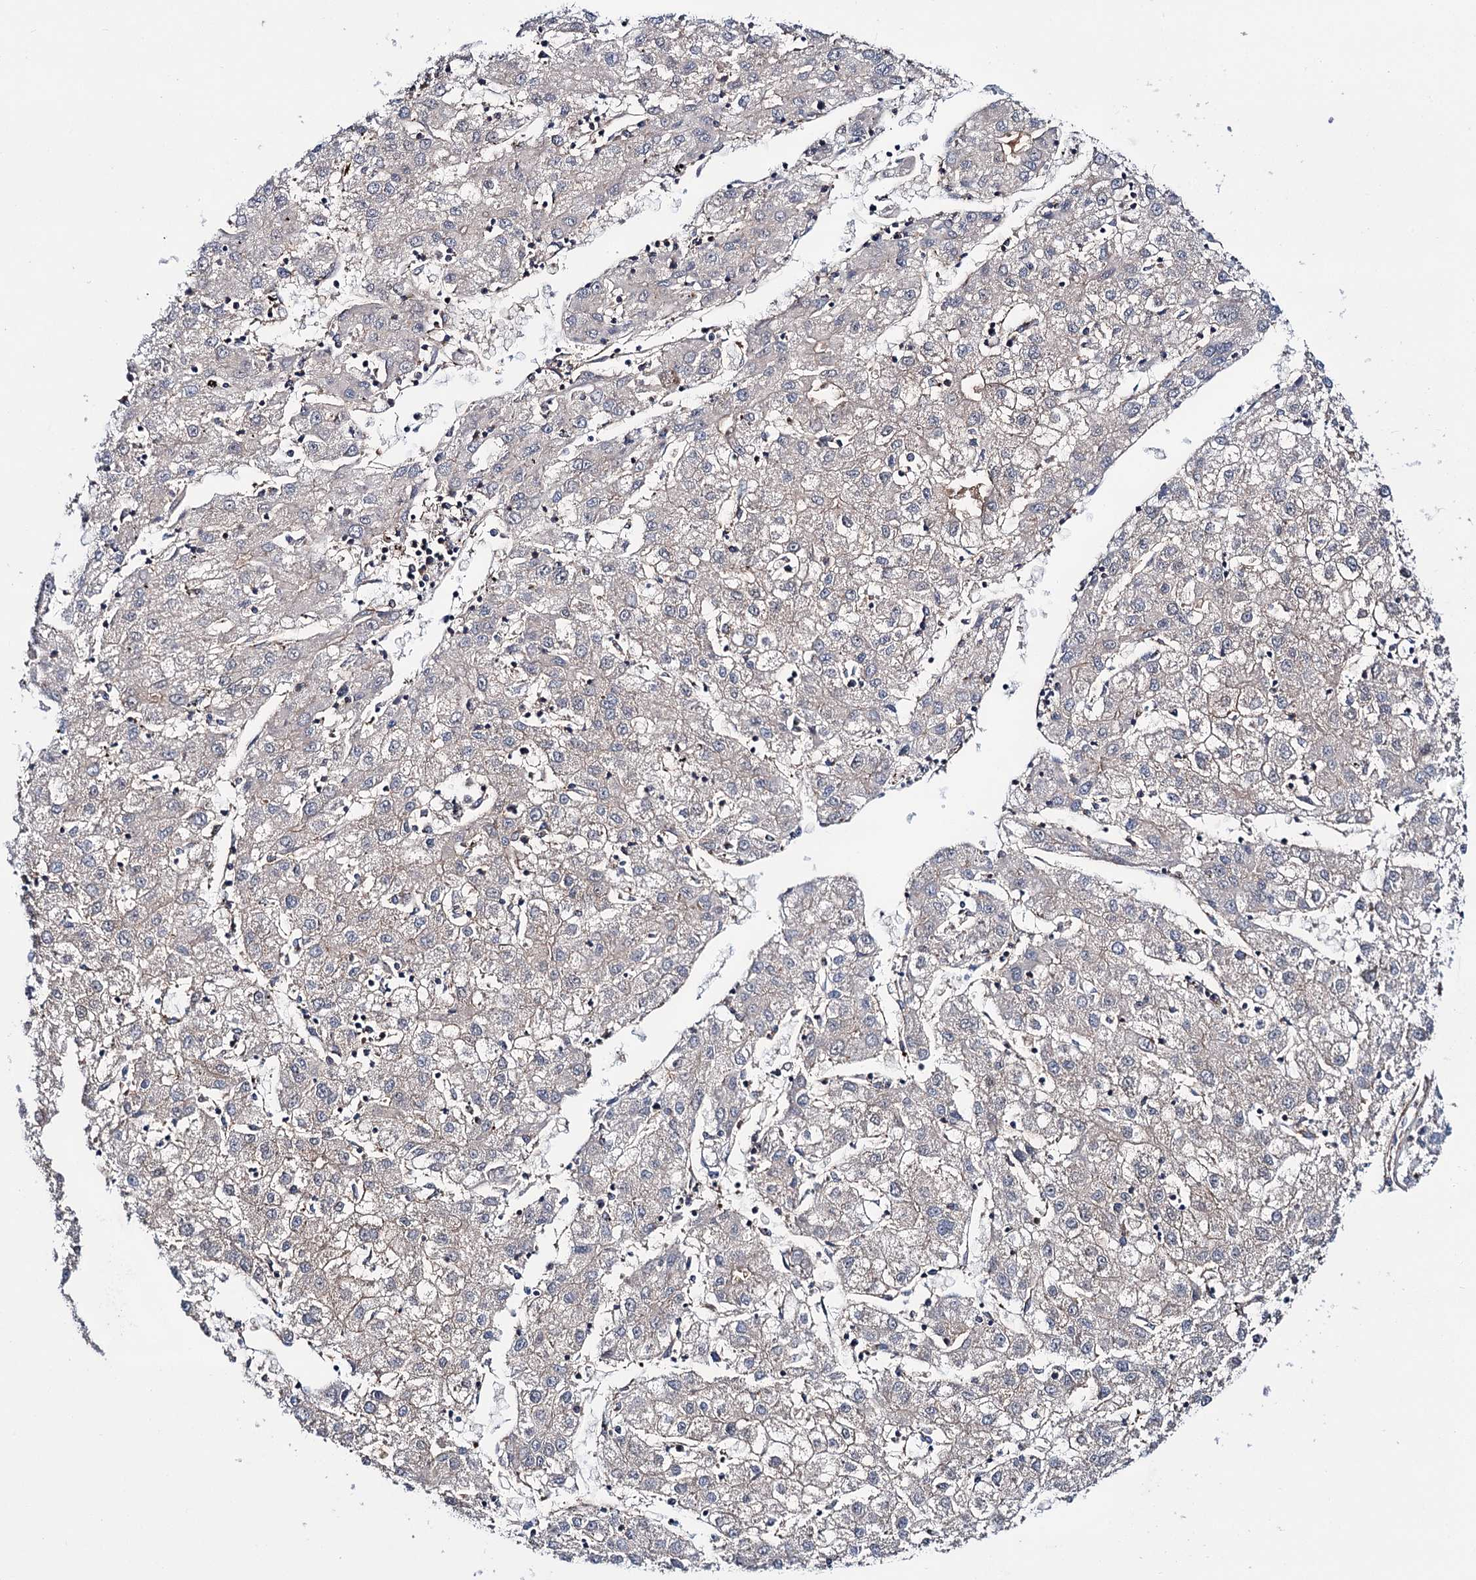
{"staining": {"intensity": "weak", "quantity": "<25%", "location": "cytoplasmic/membranous"}, "tissue": "liver cancer", "cell_type": "Tumor cells", "image_type": "cancer", "snomed": [{"axis": "morphology", "description": "Carcinoma, Hepatocellular, NOS"}, {"axis": "topography", "description": "Liver"}], "caption": "IHC image of human liver cancer stained for a protein (brown), which reveals no staining in tumor cells.", "gene": "DEF6", "patient": {"sex": "male", "age": 72}}